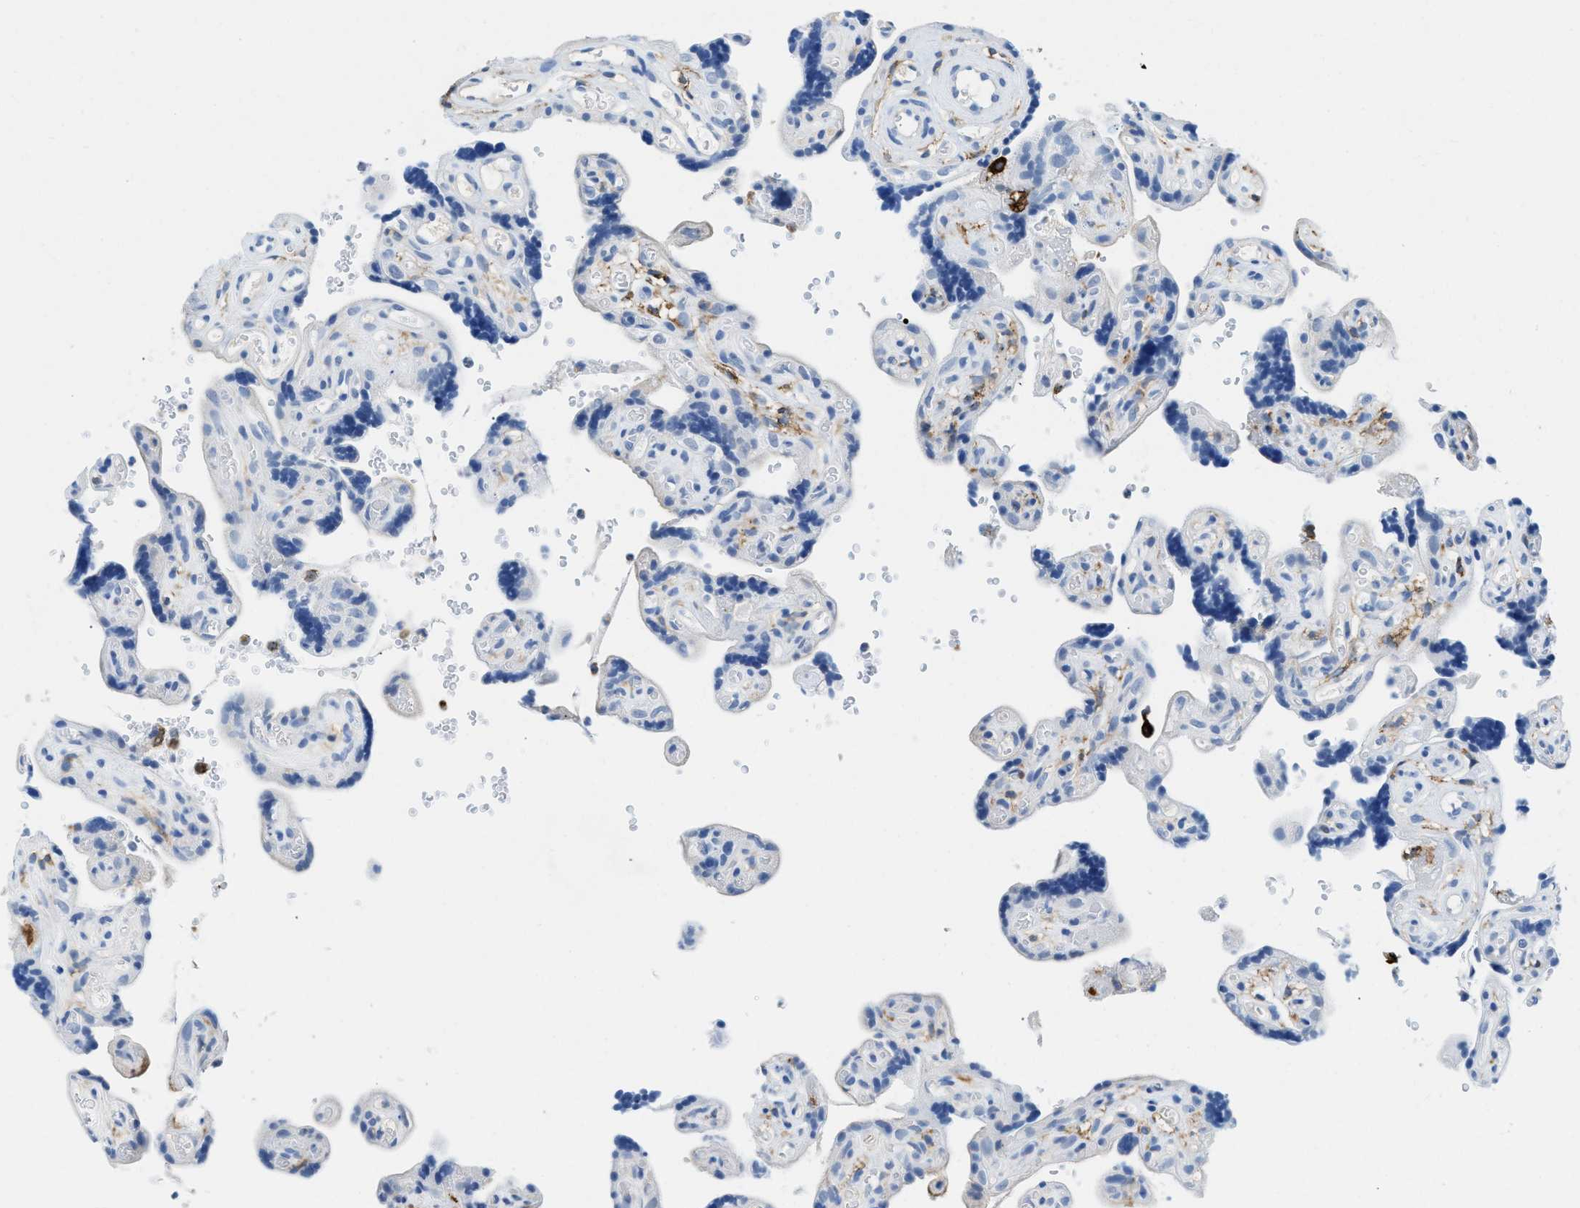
{"staining": {"intensity": "negative", "quantity": "none", "location": "none"}, "tissue": "placenta", "cell_type": "Decidual cells", "image_type": "normal", "snomed": [{"axis": "morphology", "description": "Normal tissue, NOS"}, {"axis": "topography", "description": "Placenta"}], "caption": "IHC image of normal placenta: human placenta stained with DAB exhibits no significant protein positivity in decidual cells.", "gene": "CD226", "patient": {"sex": "female", "age": 30}}